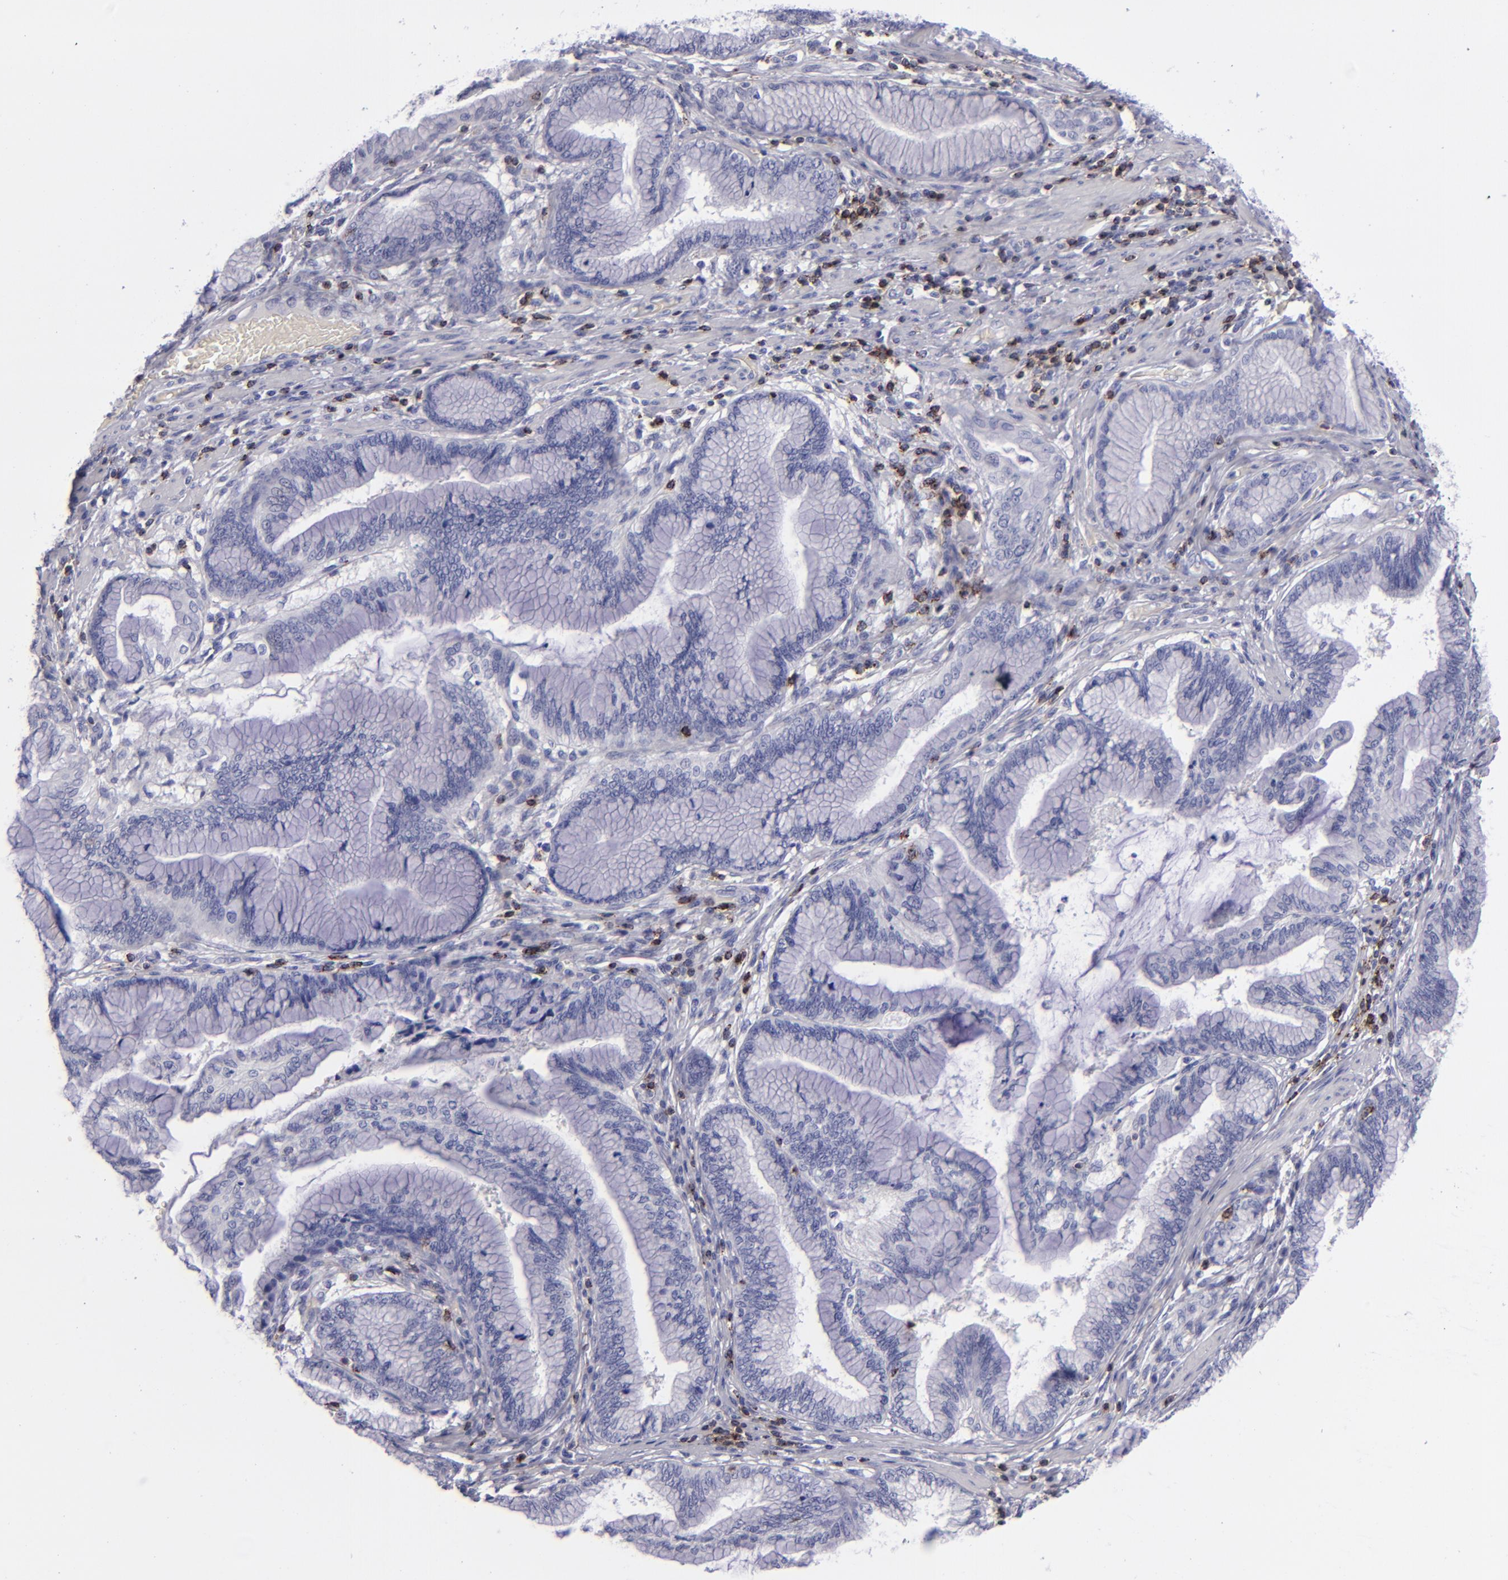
{"staining": {"intensity": "negative", "quantity": "none", "location": "none"}, "tissue": "pancreatic cancer", "cell_type": "Tumor cells", "image_type": "cancer", "snomed": [{"axis": "morphology", "description": "Adenocarcinoma, NOS"}, {"axis": "topography", "description": "Pancreas"}], "caption": "This histopathology image is of pancreatic cancer stained with immunohistochemistry to label a protein in brown with the nuclei are counter-stained blue. There is no staining in tumor cells. (IHC, brightfield microscopy, high magnification).", "gene": "CD2", "patient": {"sex": "female", "age": 64}}